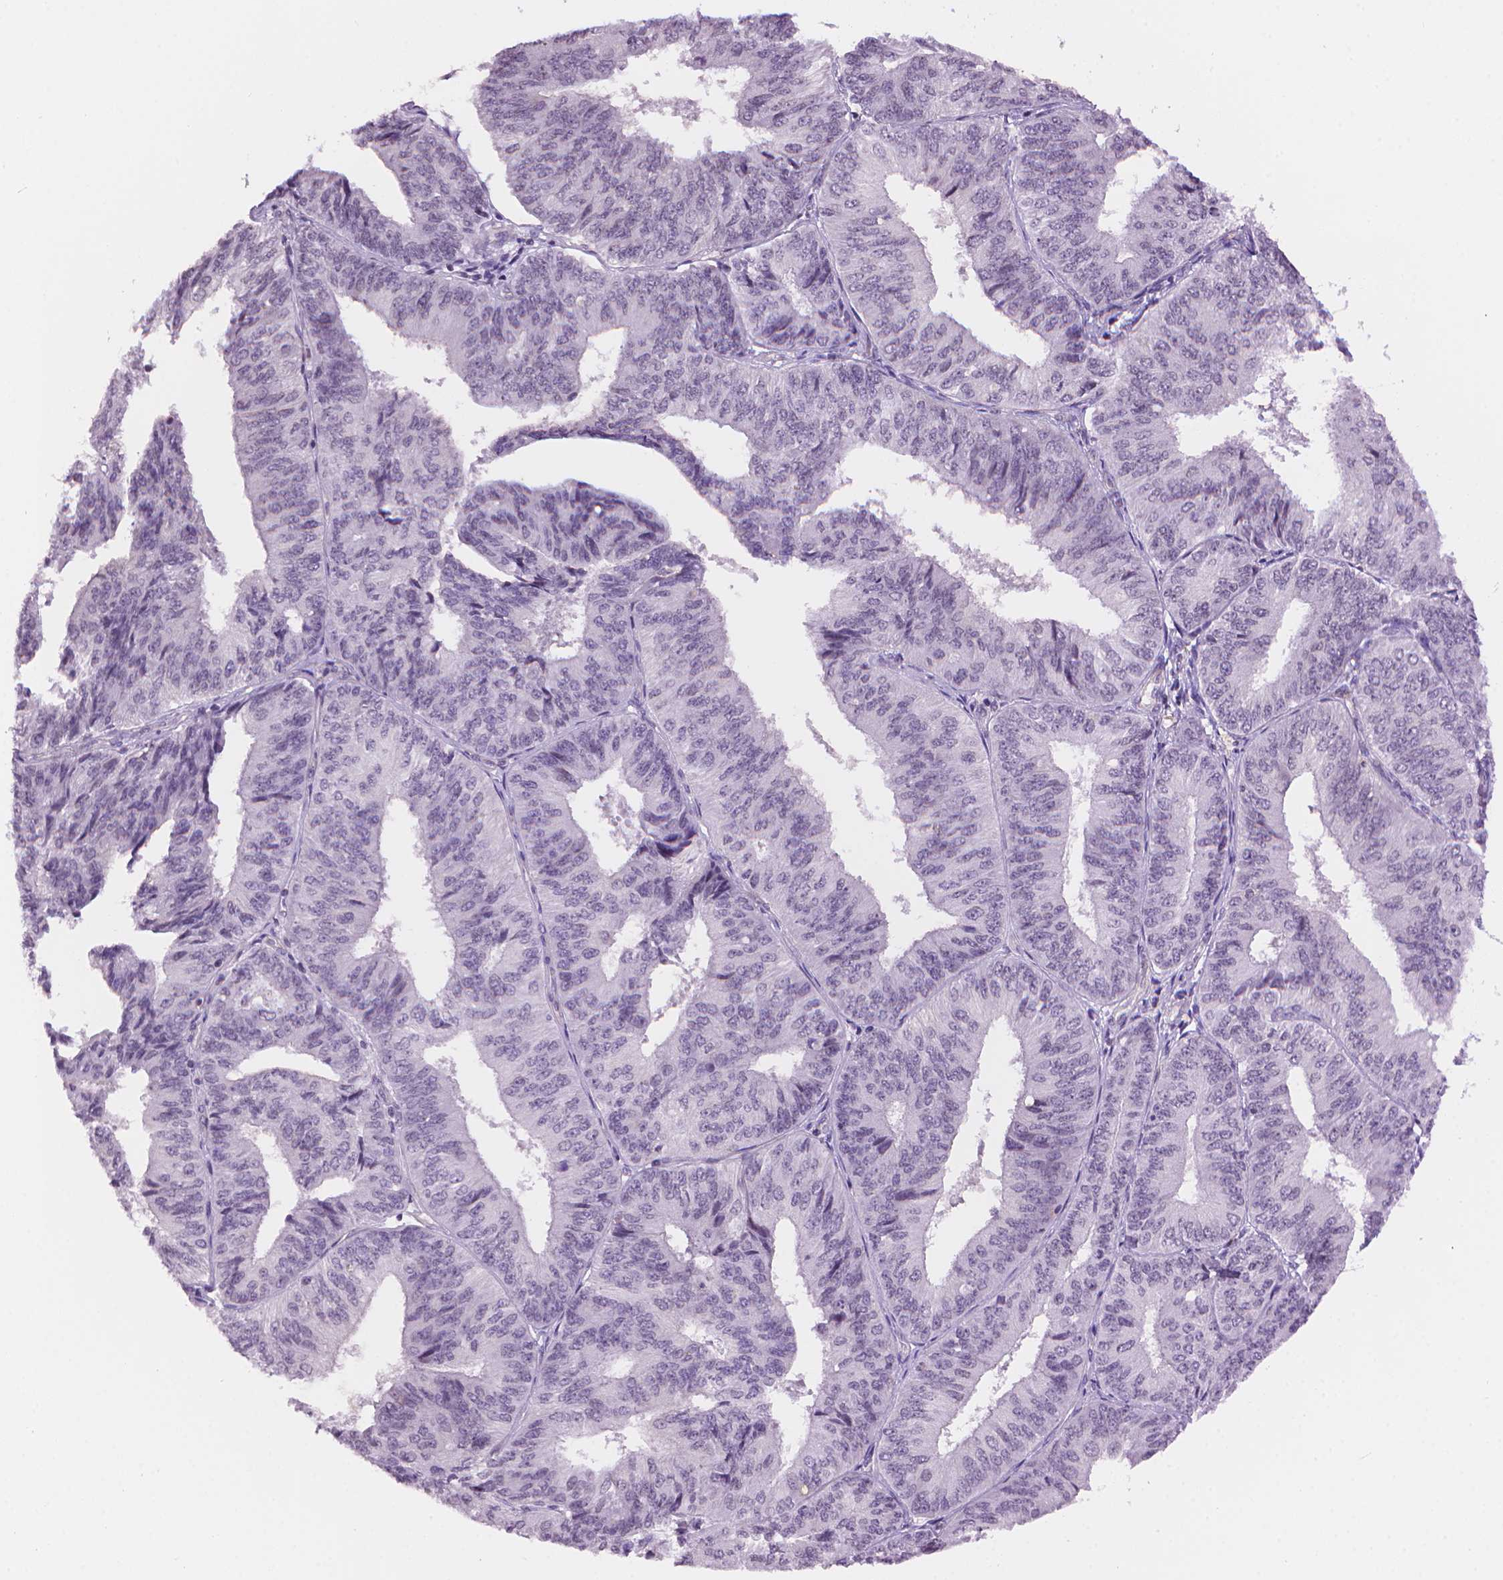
{"staining": {"intensity": "negative", "quantity": "none", "location": "none"}, "tissue": "endometrial cancer", "cell_type": "Tumor cells", "image_type": "cancer", "snomed": [{"axis": "morphology", "description": "Adenocarcinoma, NOS"}, {"axis": "topography", "description": "Endometrium"}], "caption": "An immunohistochemistry (IHC) photomicrograph of endometrial cancer (adenocarcinoma) is shown. There is no staining in tumor cells of endometrial cancer (adenocarcinoma).", "gene": "TMEM184A", "patient": {"sex": "female", "age": 58}}